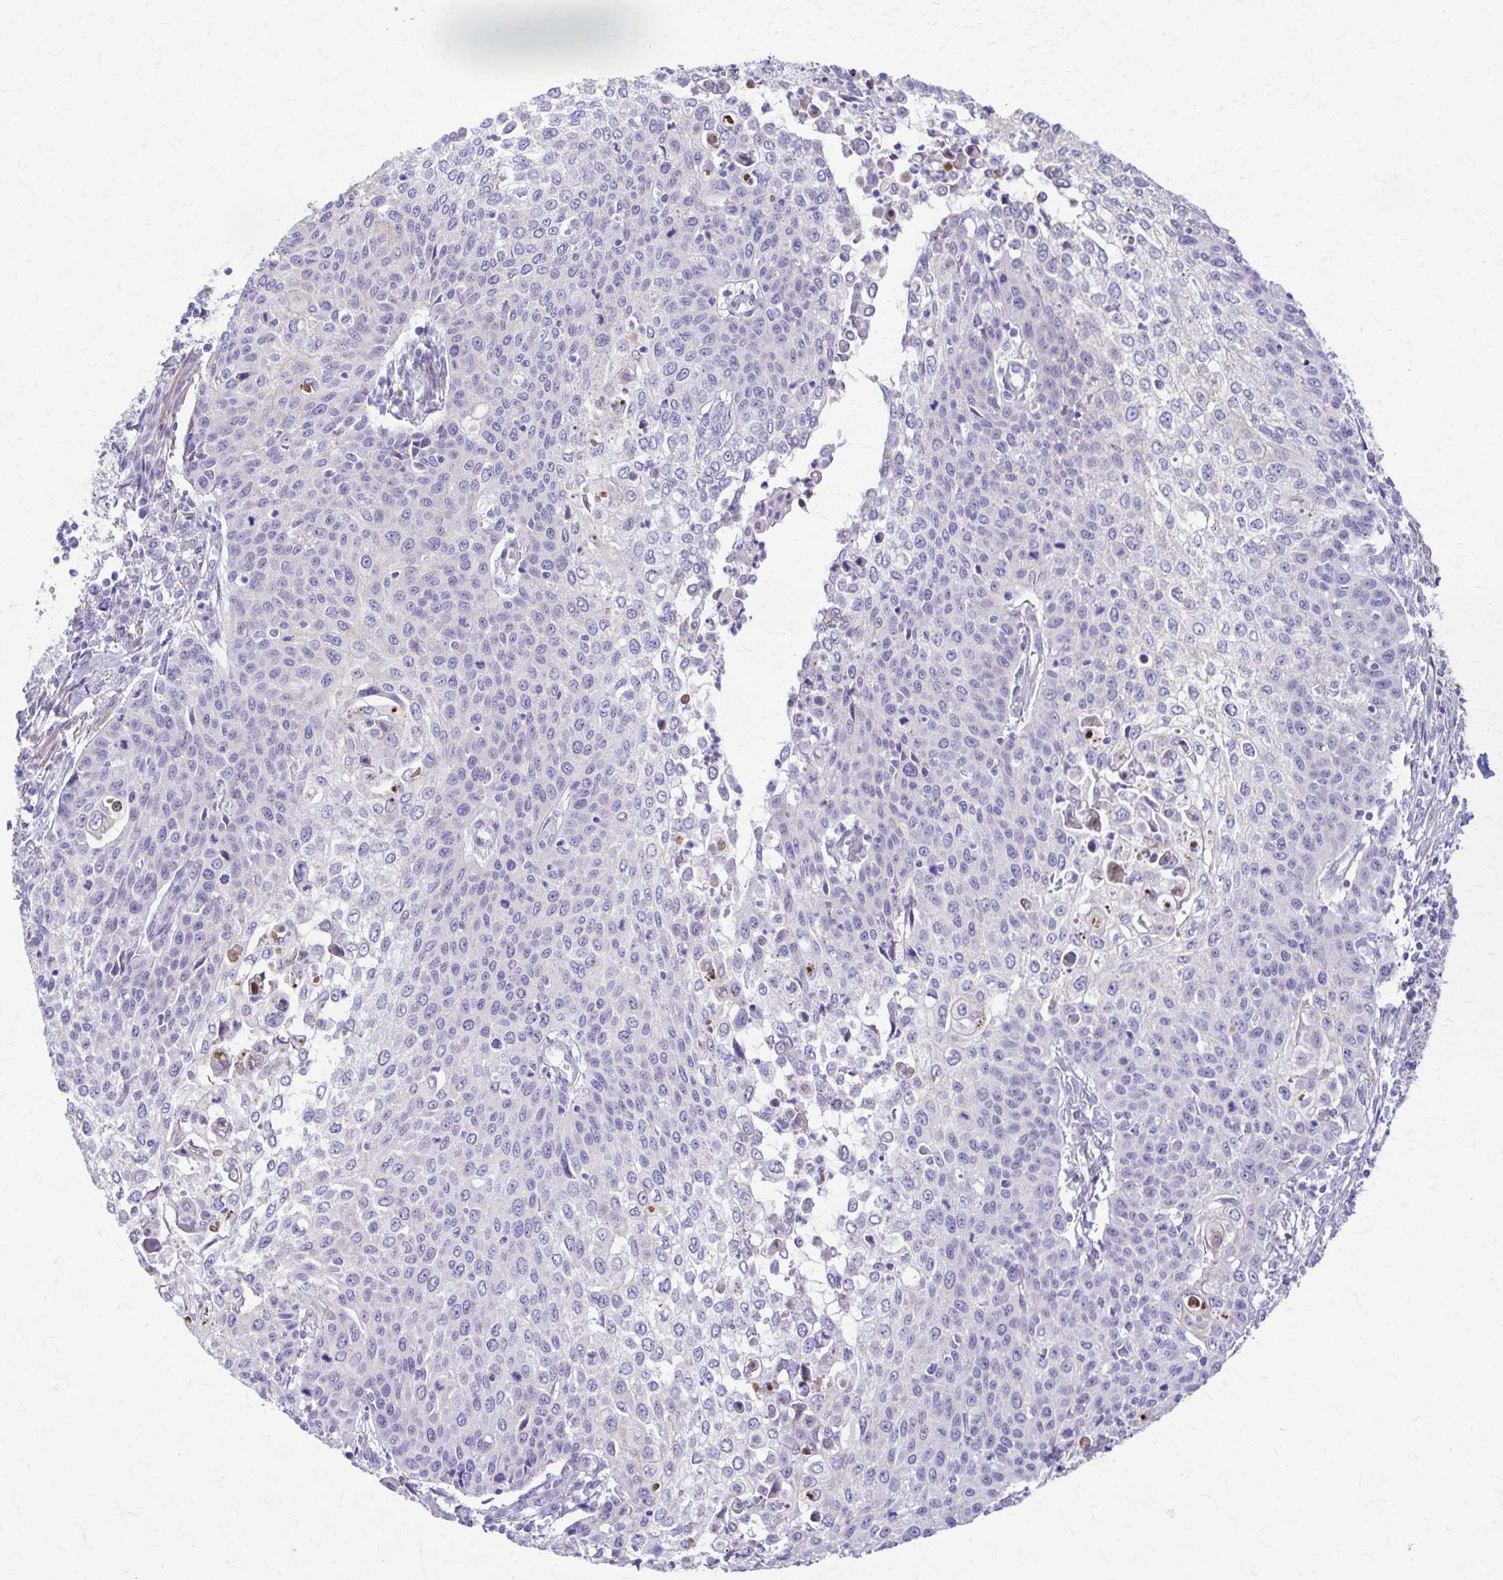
{"staining": {"intensity": "negative", "quantity": "none", "location": "none"}, "tissue": "cervical cancer", "cell_type": "Tumor cells", "image_type": "cancer", "snomed": [{"axis": "morphology", "description": "Squamous cell carcinoma, NOS"}, {"axis": "topography", "description": "Cervix"}], "caption": "Tumor cells show no significant protein staining in cervical squamous cell carcinoma.", "gene": "DSP", "patient": {"sex": "female", "age": 65}}